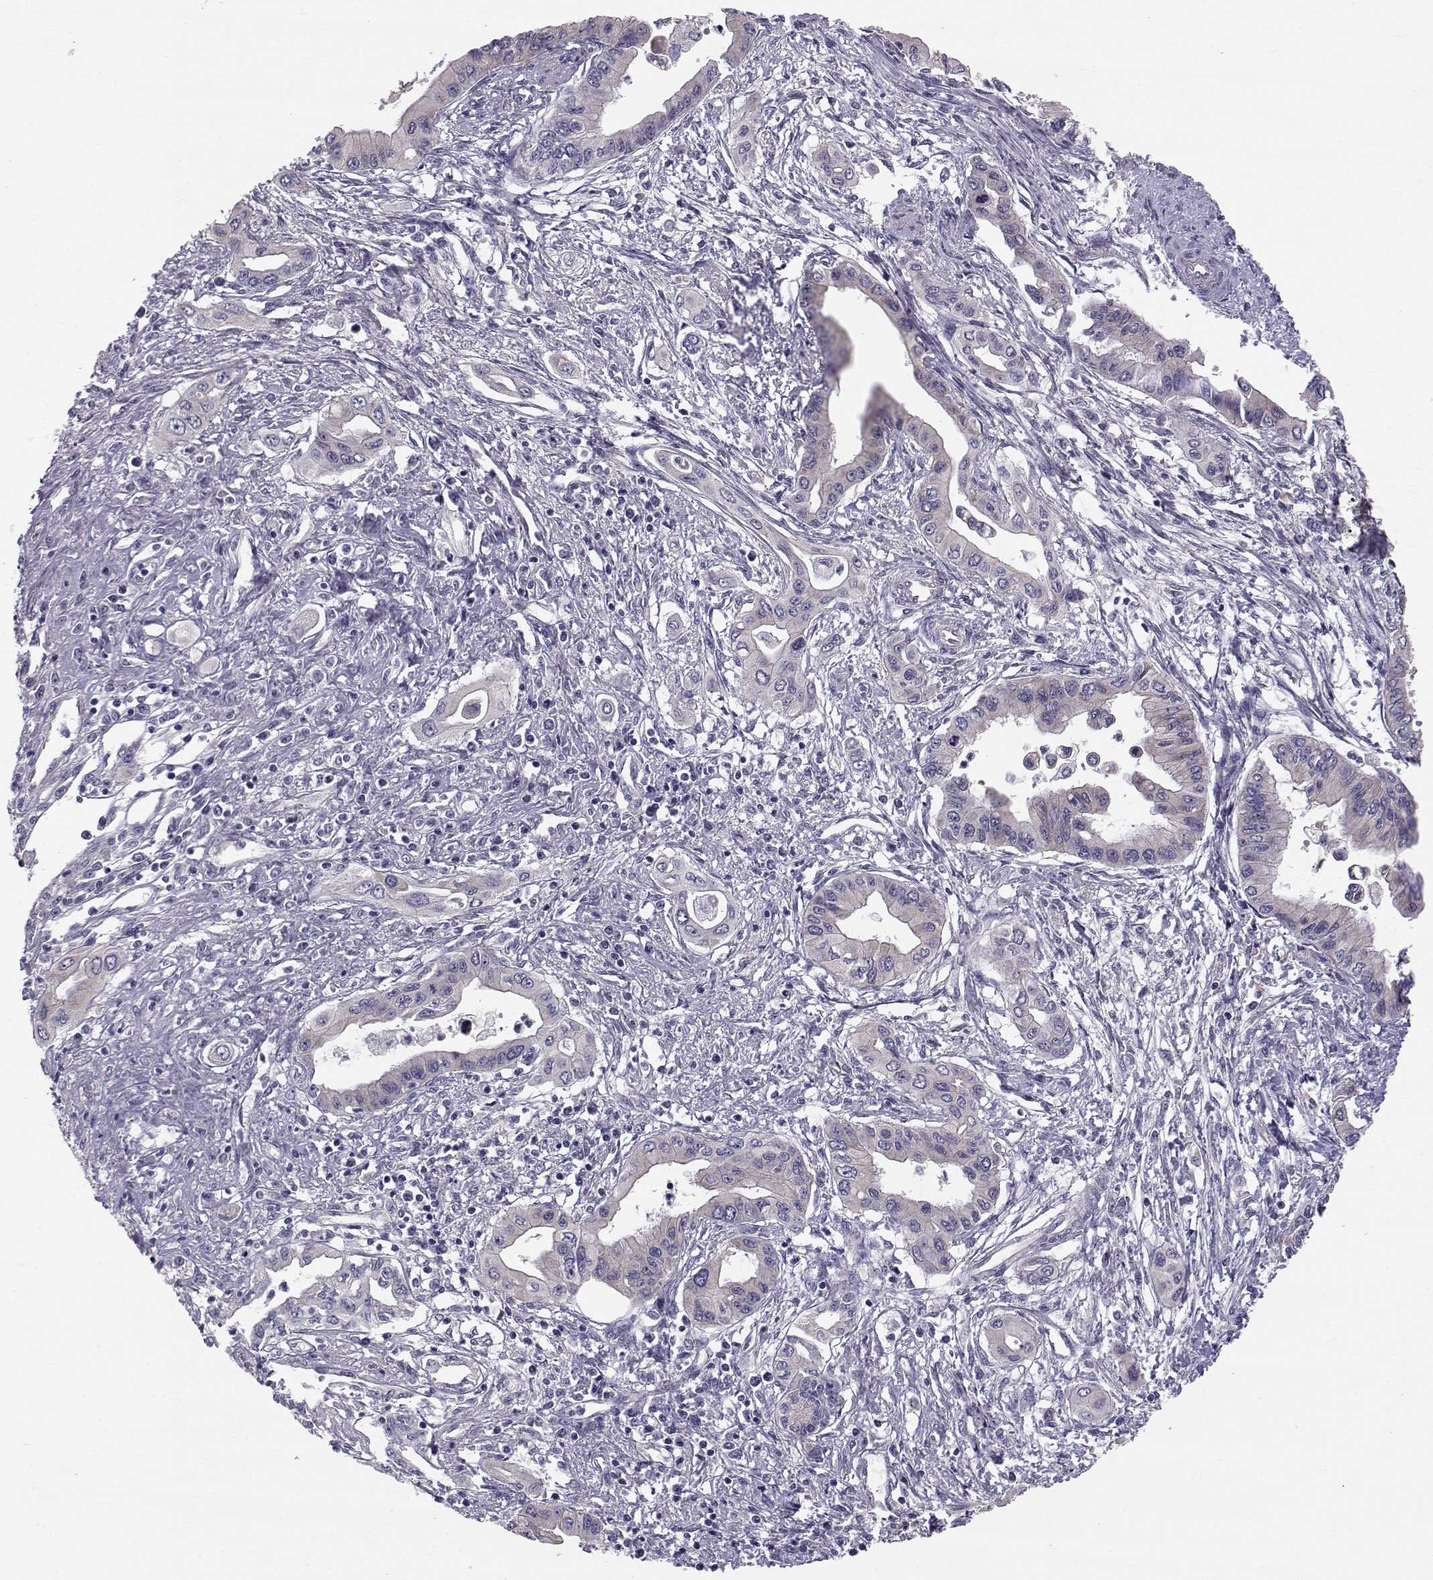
{"staining": {"intensity": "negative", "quantity": "none", "location": "none"}, "tissue": "pancreatic cancer", "cell_type": "Tumor cells", "image_type": "cancer", "snomed": [{"axis": "morphology", "description": "Adenocarcinoma, NOS"}, {"axis": "topography", "description": "Pancreas"}], "caption": "This photomicrograph is of adenocarcinoma (pancreatic) stained with immunohistochemistry to label a protein in brown with the nuclei are counter-stained blue. There is no staining in tumor cells.", "gene": "PEX5L", "patient": {"sex": "female", "age": 62}}